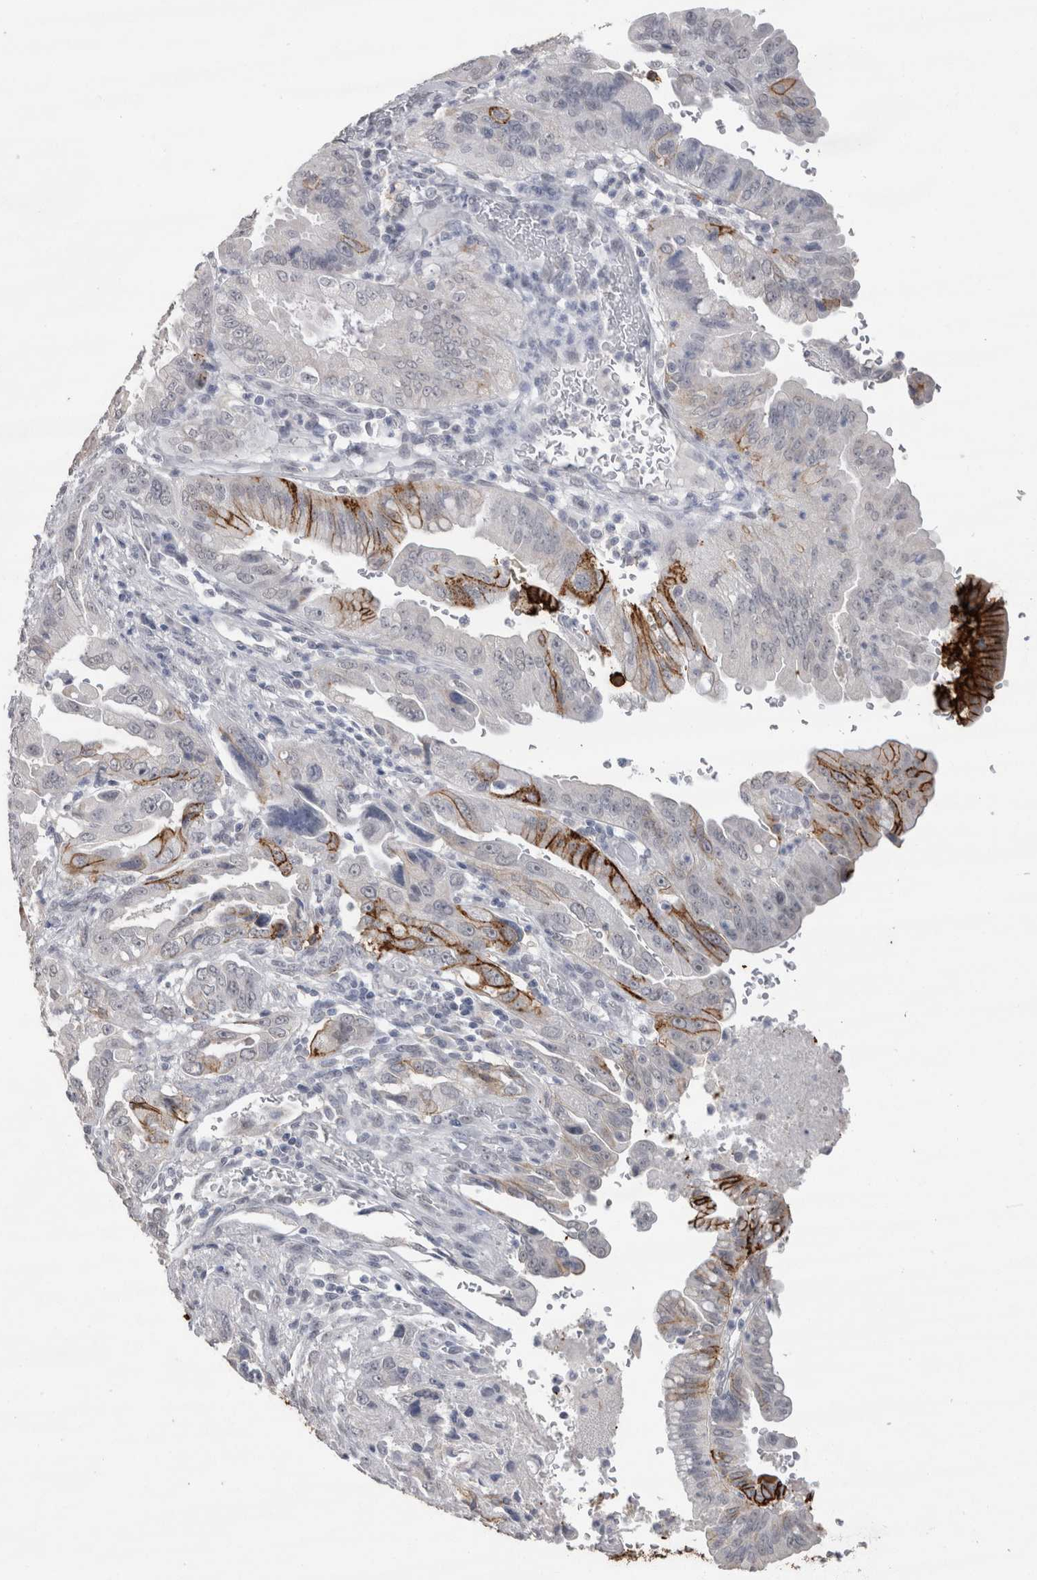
{"staining": {"intensity": "strong", "quantity": "<25%", "location": "cytoplasmic/membranous"}, "tissue": "pancreatic cancer", "cell_type": "Tumor cells", "image_type": "cancer", "snomed": [{"axis": "morphology", "description": "Adenocarcinoma, NOS"}, {"axis": "topography", "description": "Pancreas"}], "caption": "Immunohistochemistry of adenocarcinoma (pancreatic) shows medium levels of strong cytoplasmic/membranous staining in approximately <25% of tumor cells.", "gene": "CDH17", "patient": {"sex": "male", "age": 70}}